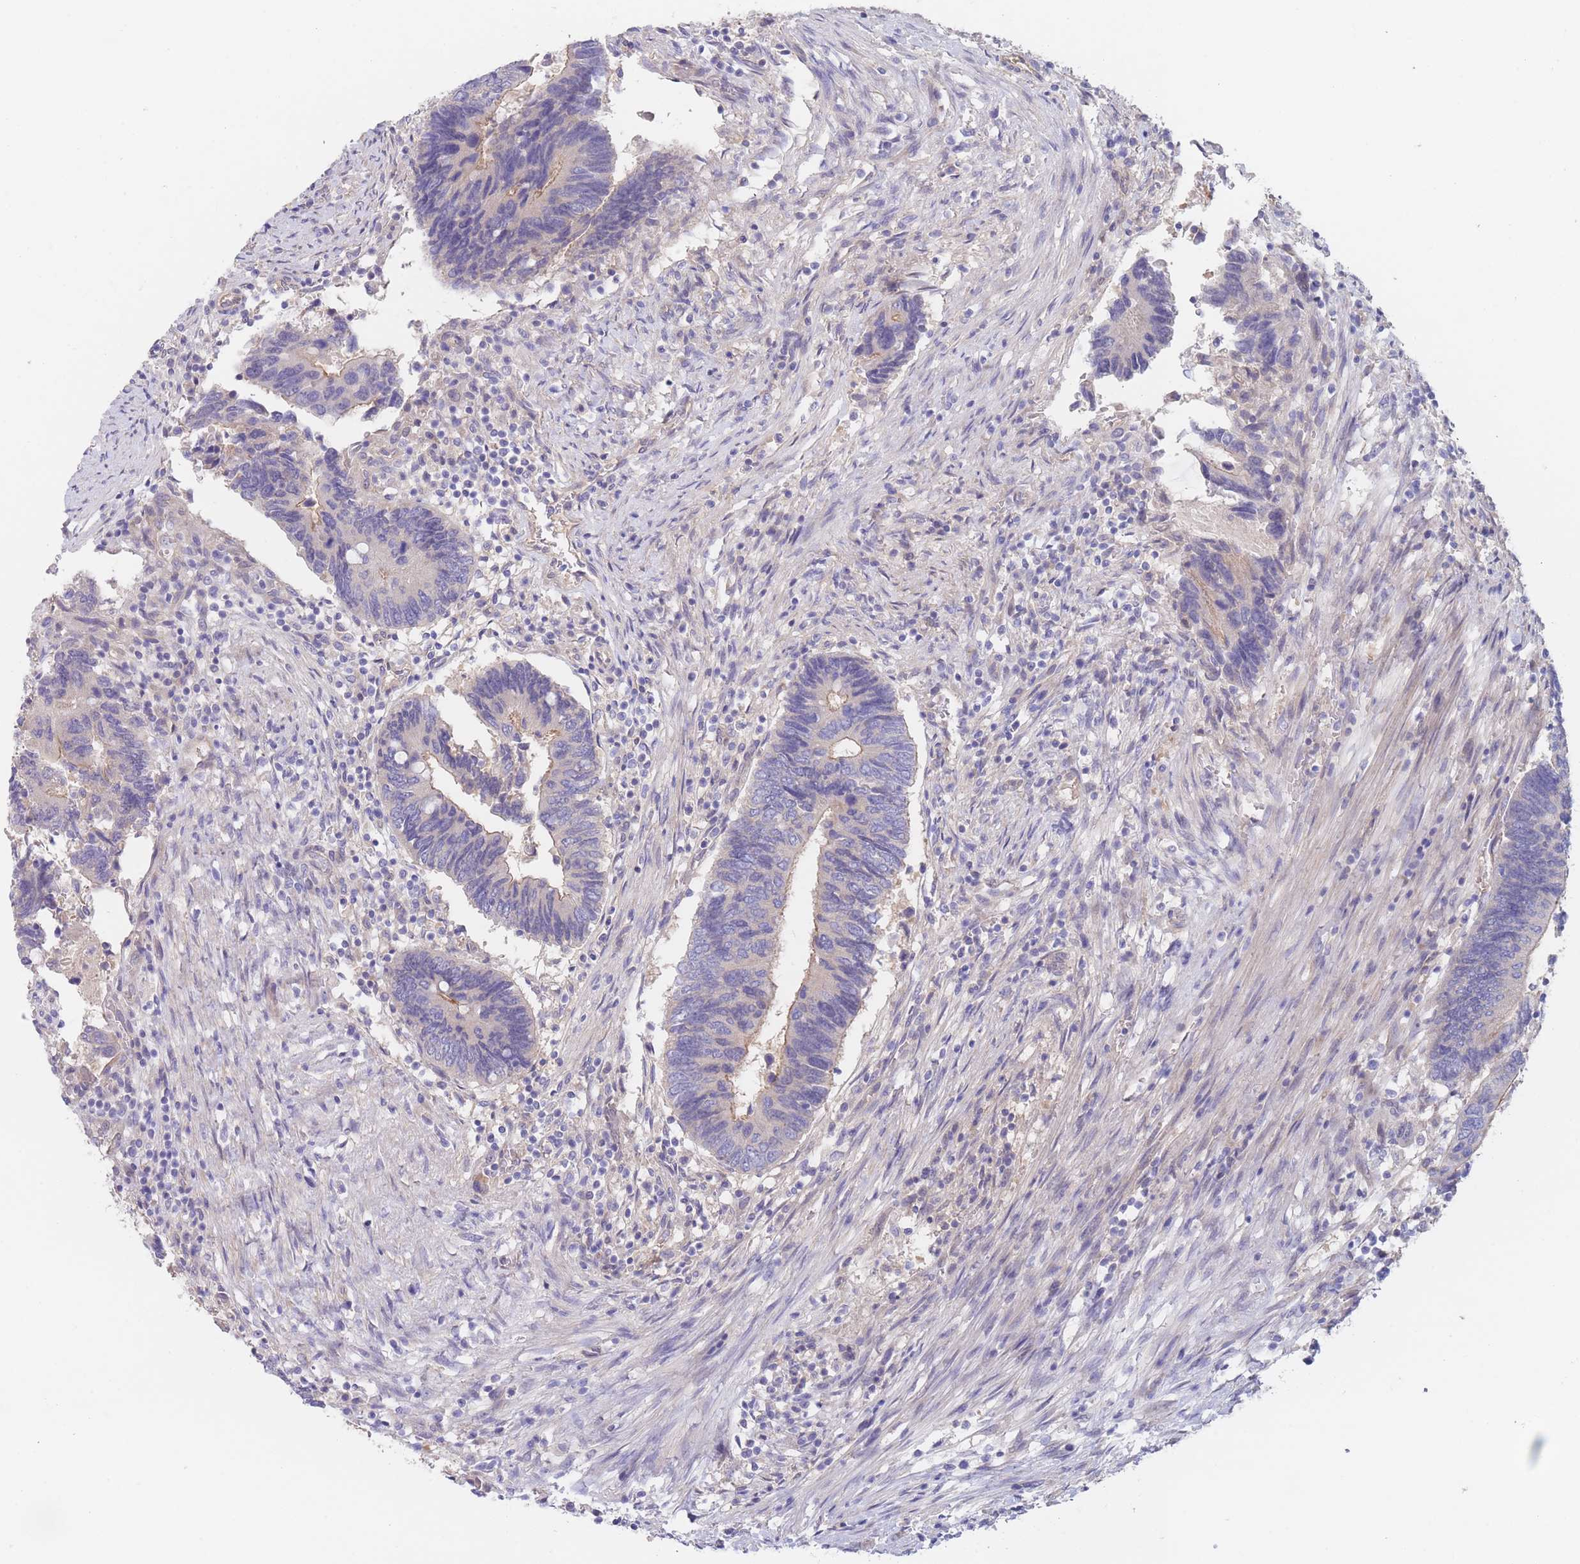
{"staining": {"intensity": "weak", "quantity": "<25%", "location": "cytoplasmic/membranous"}, "tissue": "colorectal cancer", "cell_type": "Tumor cells", "image_type": "cancer", "snomed": [{"axis": "morphology", "description": "Adenocarcinoma, NOS"}, {"axis": "topography", "description": "Colon"}], "caption": "Immunohistochemical staining of colorectal adenocarcinoma displays no significant staining in tumor cells.", "gene": "ZNF281", "patient": {"sex": "male", "age": 87}}